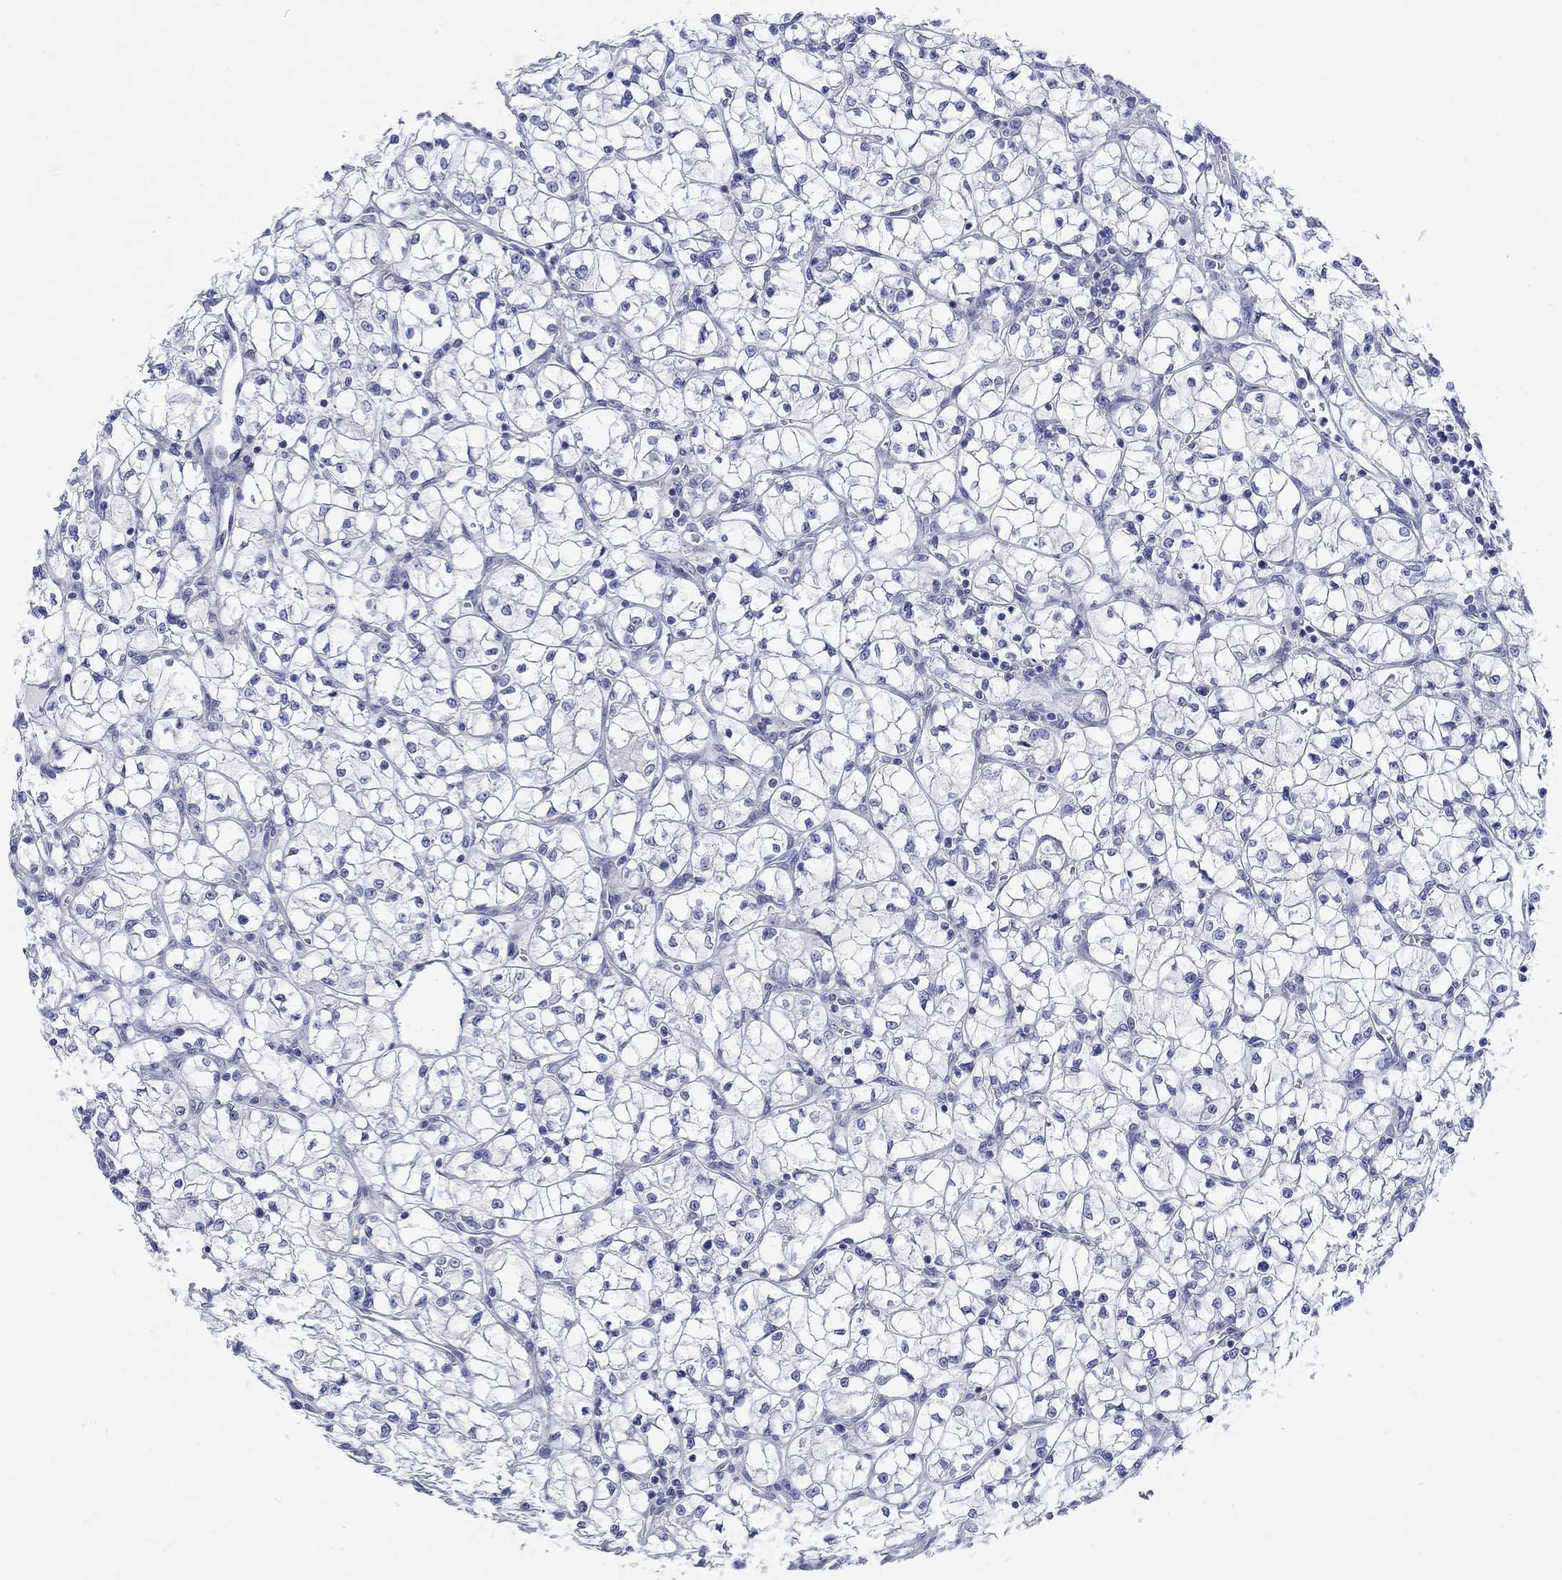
{"staining": {"intensity": "negative", "quantity": "none", "location": "none"}, "tissue": "renal cancer", "cell_type": "Tumor cells", "image_type": "cancer", "snomed": [{"axis": "morphology", "description": "Adenocarcinoma, NOS"}, {"axis": "topography", "description": "Kidney"}], "caption": "High power microscopy histopathology image of an IHC photomicrograph of renal cancer, revealing no significant staining in tumor cells.", "gene": "KRT222", "patient": {"sex": "female", "age": 64}}